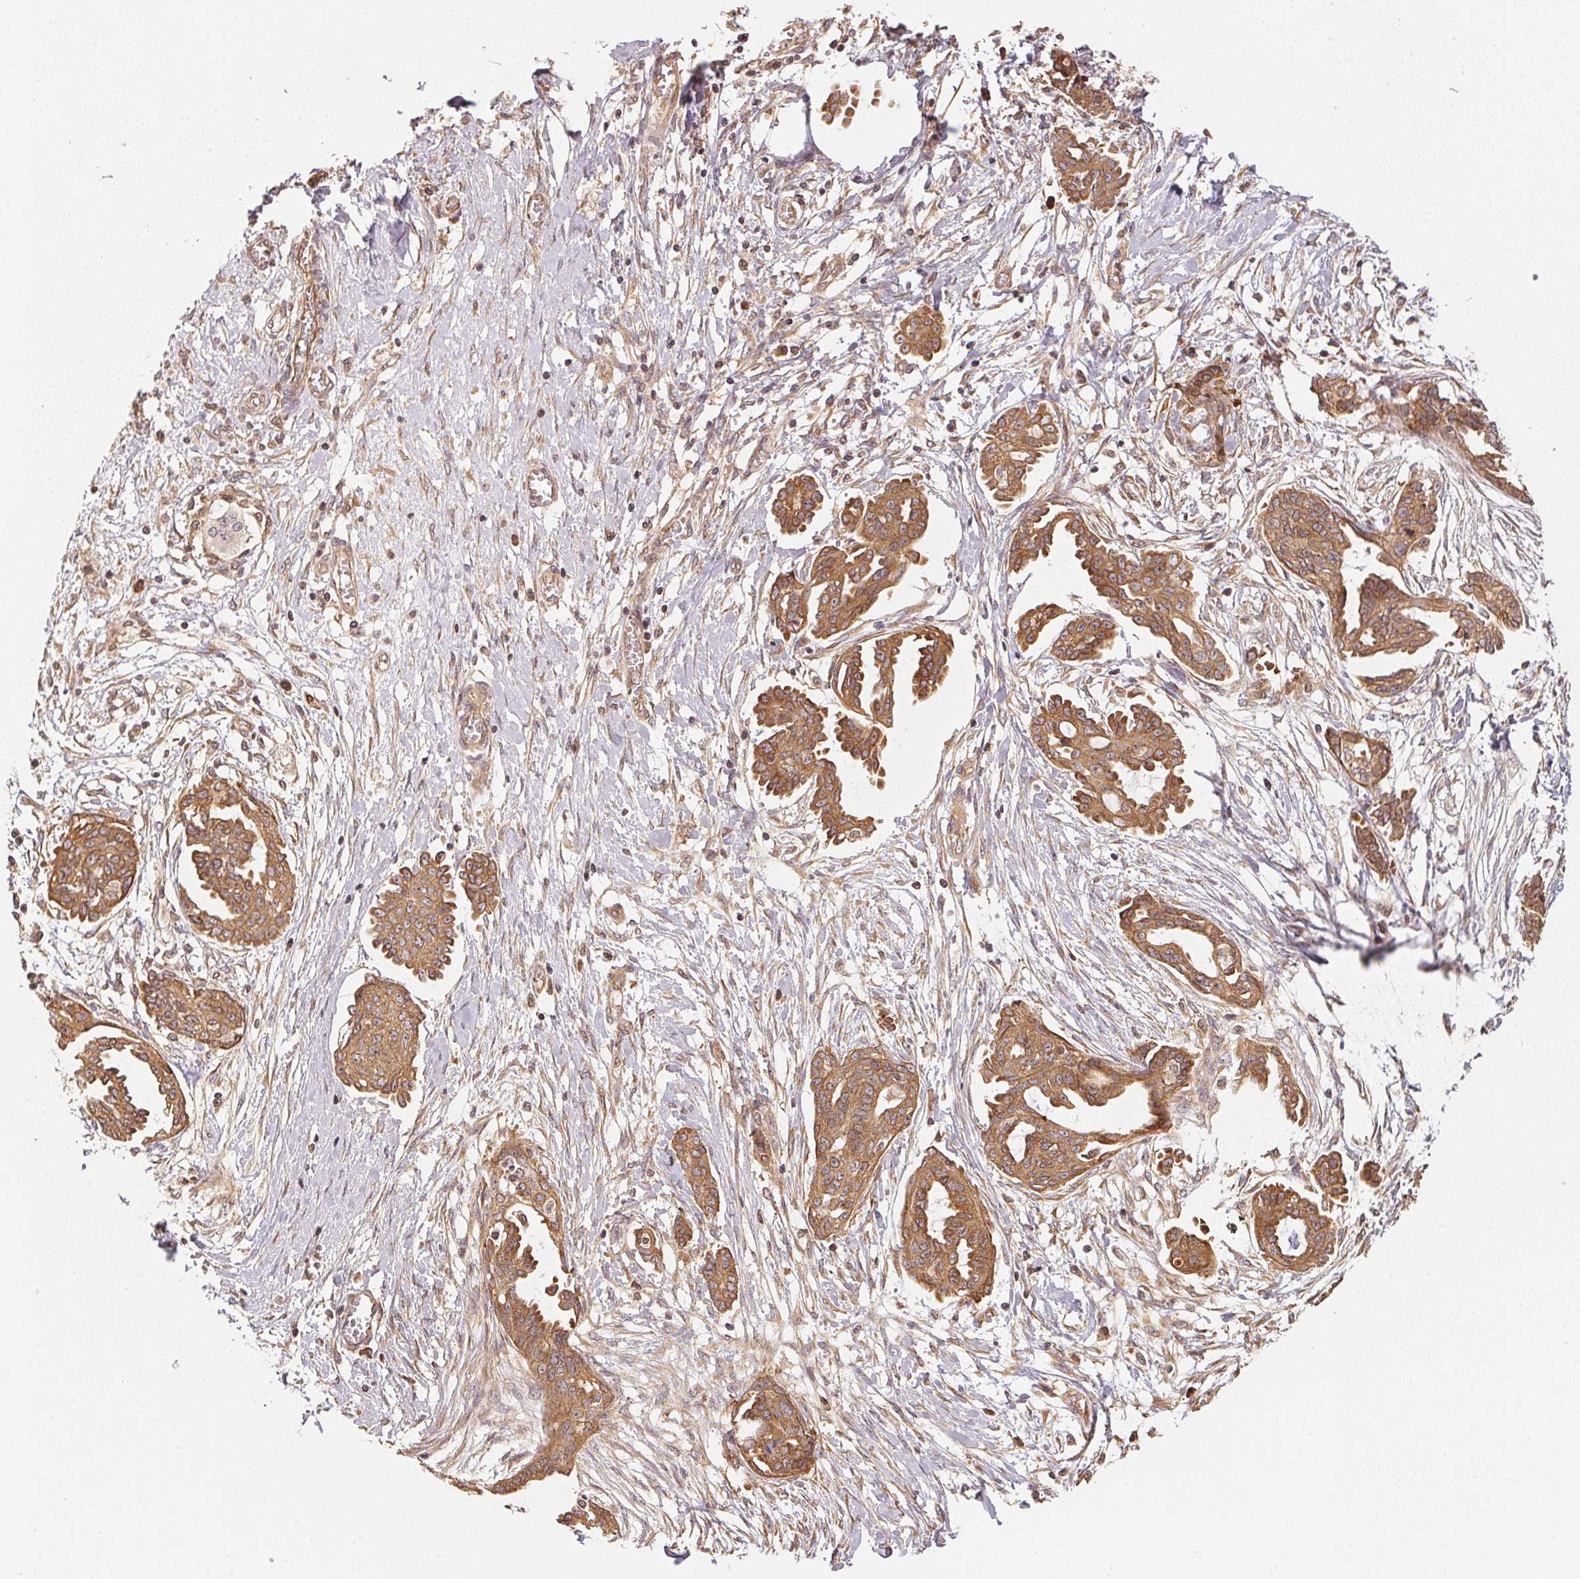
{"staining": {"intensity": "strong", "quantity": ">75%", "location": "cytoplasmic/membranous"}, "tissue": "ovarian cancer", "cell_type": "Tumor cells", "image_type": "cancer", "snomed": [{"axis": "morphology", "description": "Cystadenocarcinoma, serous, NOS"}, {"axis": "topography", "description": "Ovary"}], "caption": "The micrograph displays staining of ovarian cancer (serous cystadenocarcinoma), revealing strong cytoplasmic/membranous protein staining (brown color) within tumor cells.", "gene": "STRN4", "patient": {"sex": "female", "age": 71}}